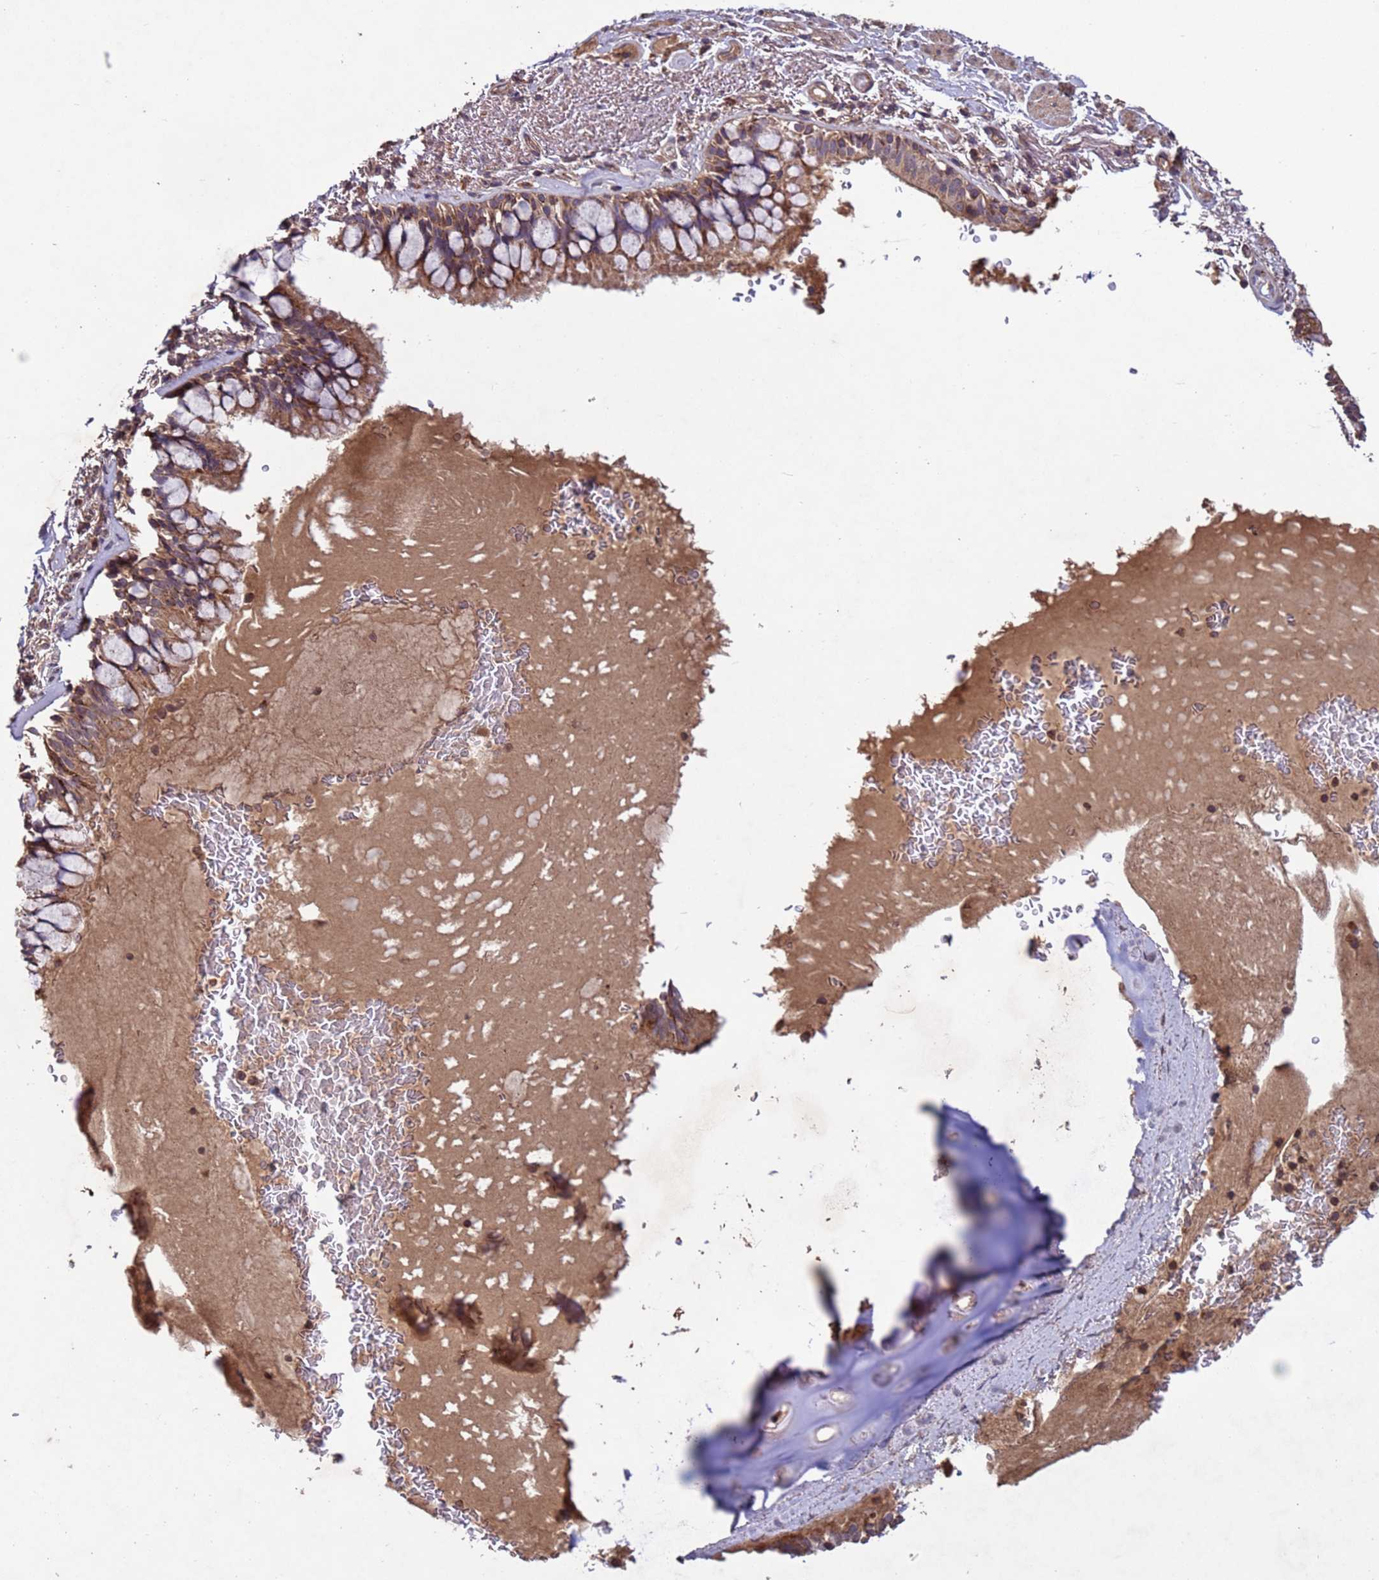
{"staining": {"intensity": "moderate", "quantity": ">75%", "location": "cytoplasmic/membranous"}, "tissue": "bronchus", "cell_type": "Respiratory epithelial cells", "image_type": "normal", "snomed": [{"axis": "morphology", "description": "Normal tissue, NOS"}, {"axis": "topography", "description": "Bronchus"}], "caption": "Immunohistochemistry (IHC) staining of benign bronchus, which demonstrates medium levels of moderate cytoplasmic/membranous positivity in about >75% of respiratory epithelial cells indicating moderate cytoplasmic/membranous protein staining. The staining was performed using DAB (3,3'-diaminobenzidine) (brown) for protein detection and nuclei were counterstained in hematoxylin (blue).", "gene": "FASTKD1", "patient": {"sex": "male", "age": 70}}